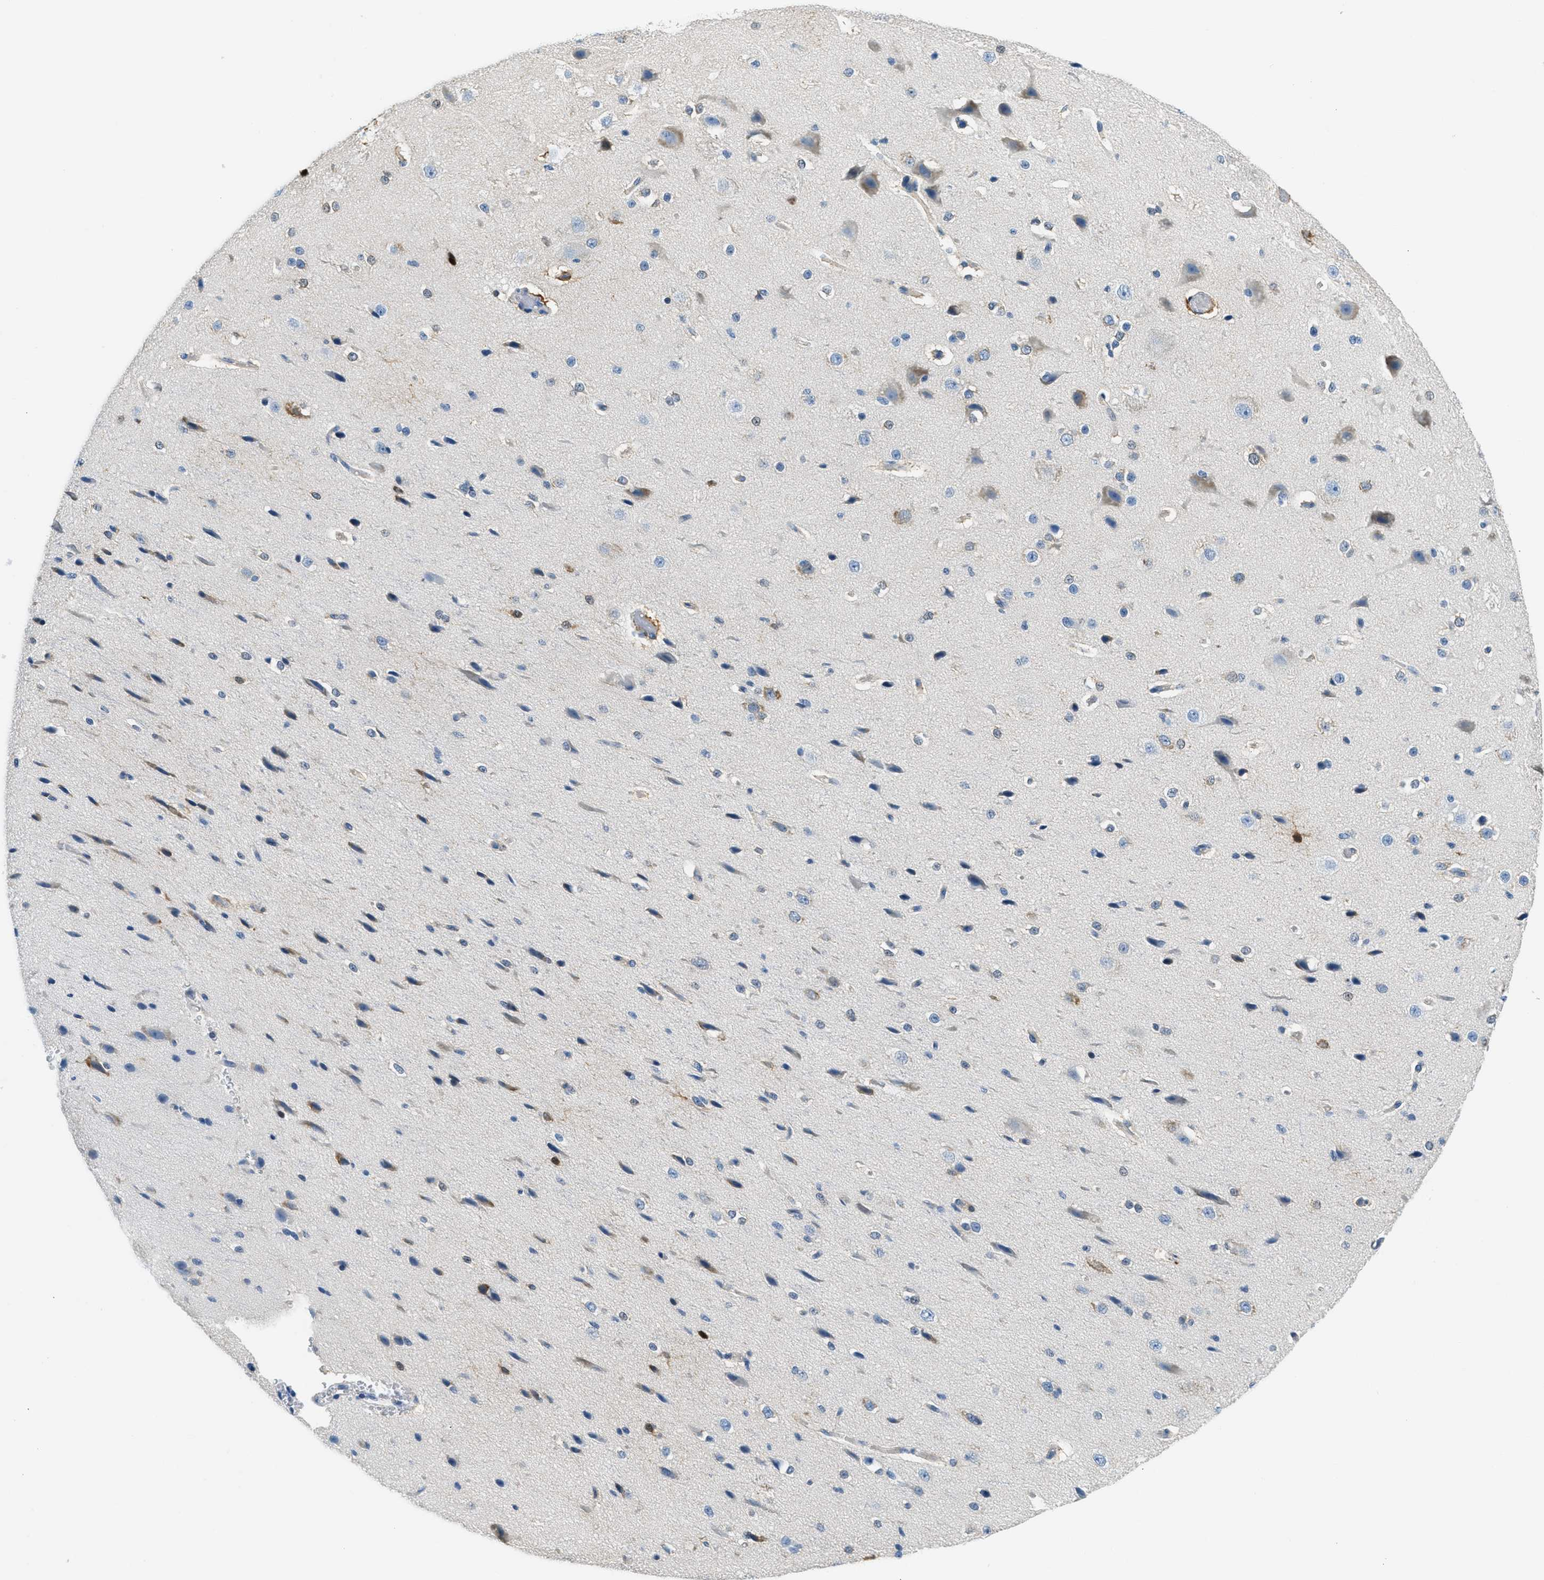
{"staining": {"intensity": "negative", "quantity": "none", "location": "none"}, "tissue": "cerebral cortex", "cell_type": "Endothelial cells", "image_type": "normal", "snomed": [{"axis": "morphology", "description": "Normal tissue, NOS"}, {"axis": "morphology", "description": "Developmental malformation"}, {"axis": "topography", "description": "Cerebral cortex"}], "caption": "Immunohistochemistry image of benign cerebral cortex: human cerebral cortex stained with DAB (3,3'-diaminobenzidine) demonstrates no significant protein staining in endothelial cells.", "gene": "CLDN18", "patient": {"sex": "female", "age": 30}}